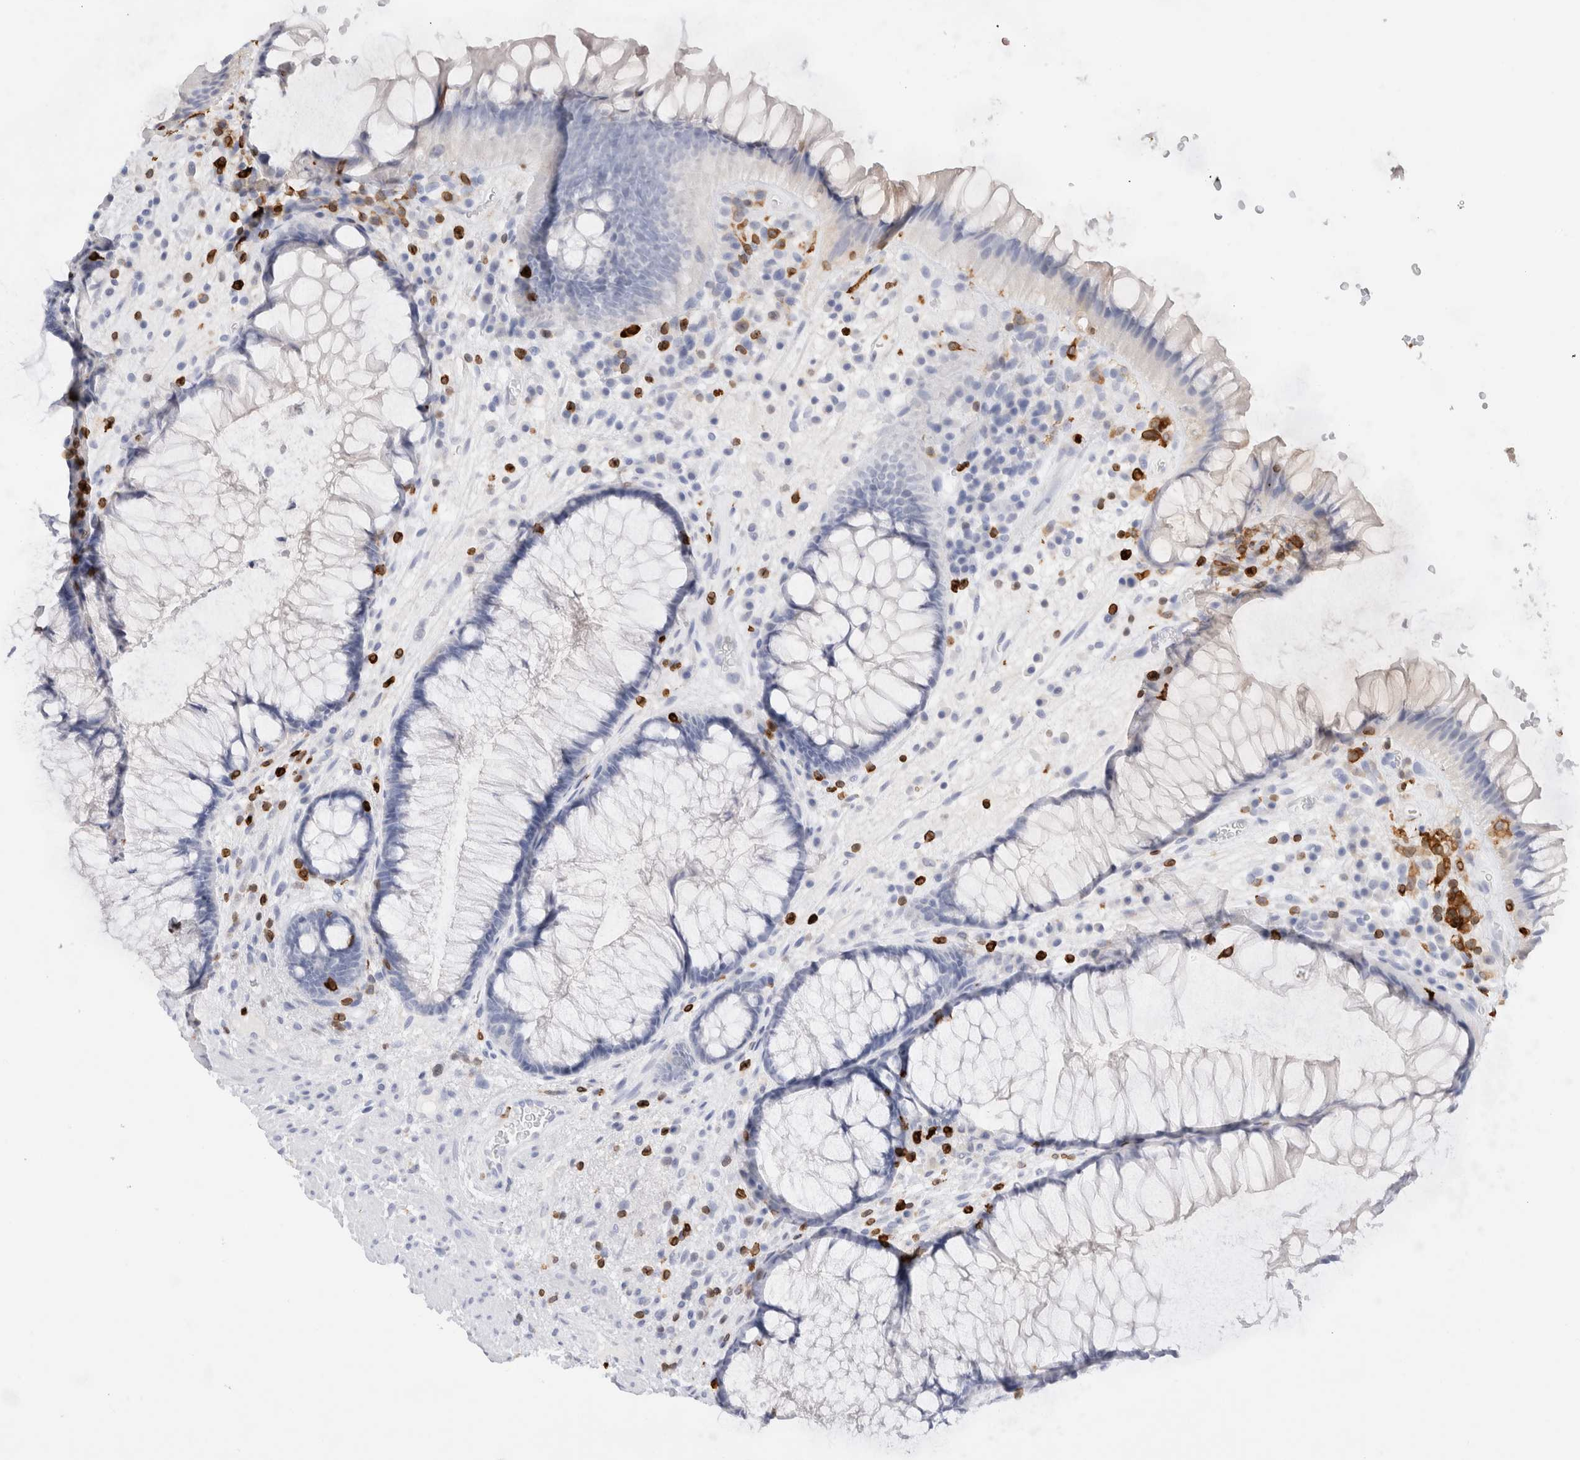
{"staining": {"intensity": "negative", "quantity": "none", "location": "none"}, "tissue": "rectum", "cell_type": "Glandular cells", "image_type": "normal", "snomed": [{"axis": "morphology", "description": "Normal tissue, NOS"}, {"axis": "topography", "description": "Rectum"}], "caption": "A micrograph of rectum stained for a protein displays no brown staining in glandular cells. (Brightfield microscopy of DAB immunohistochemistry (IHC) at high magnification).", "gene": "ALOX5AP", "patient": {"sex": "male", "age": 51}}